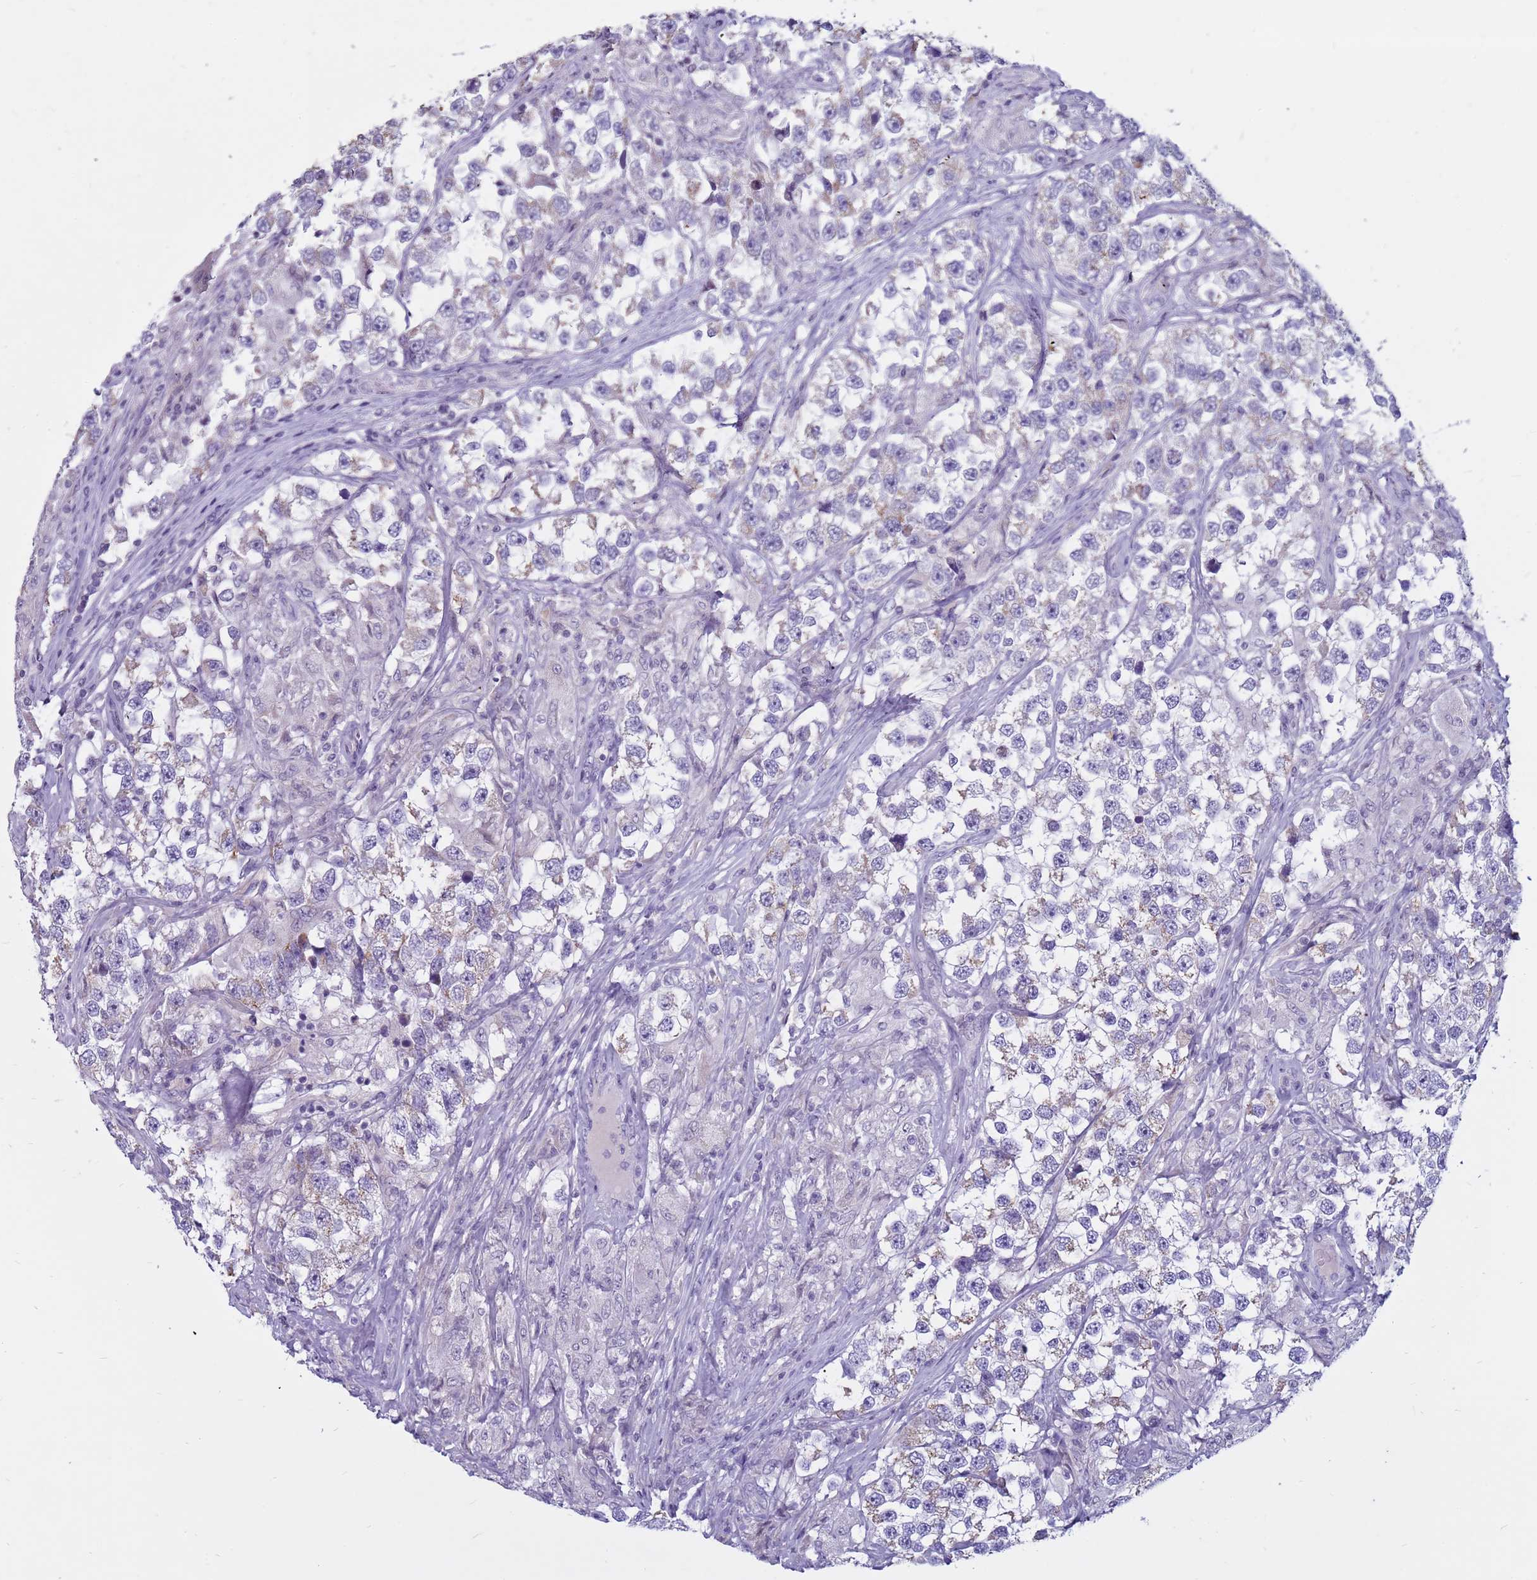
{"staining": {"intensity": "weak", "quantity": "<25%", "location": "cytoplasmic/membranous"}, "tissue": "testis cancer", "cell_type": "Tumor cells", "image_type": "cancer", "snomed": [{"axis": "morphology", "description": "Seminoma, NOS"}, {"axis": "topography", "description": "Testis"}], "caption": "Immunohistochemistry micrograph of human testis seminoma stained for a protein (brown), which exhibits no expression in tumor cells.", "gene": "CDK2AP2", "patient": {"sex": "male", "age": 46}}